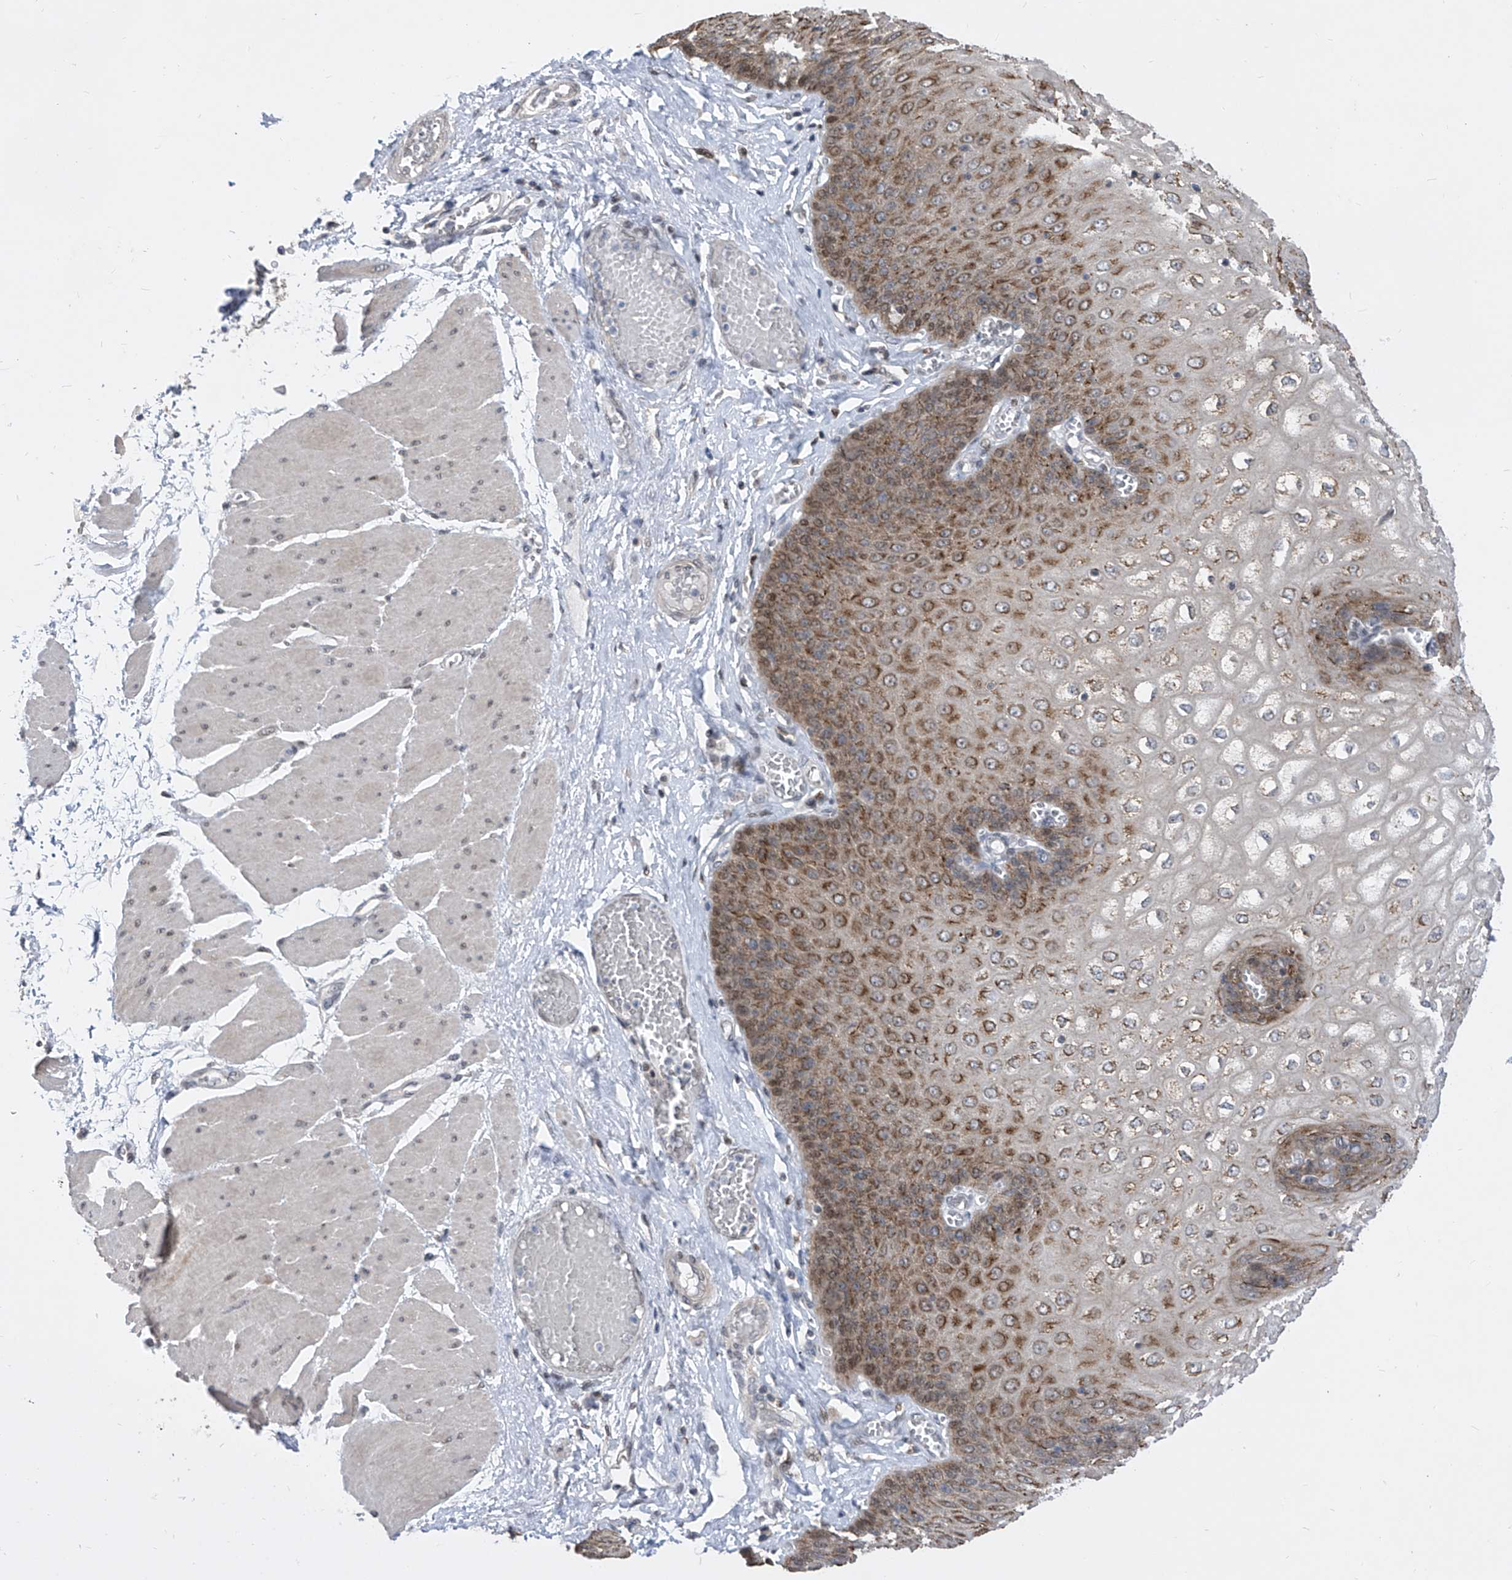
{"staining": {"intensity": "moderate", "quantity": "25%-75%", "location": "cytoplasmic/membranous"}, "tissue": "esophagus", "cell_type": "Squamous epithelial cells", "image_type": "normal", "snomed": [{"axis": "morphology", "description": "Normal tissue, NOS"}, {"axis": "topography", "description": "Esophagus"}], "caption": "Squamous epithelial cells reveal medium levels of moderate cytoplasmic/membranous staining in approximately 25%-75% of cells in normal human esophagus.", "gene": "CETN1", "patient": {"sex": "male", "age": 60}}